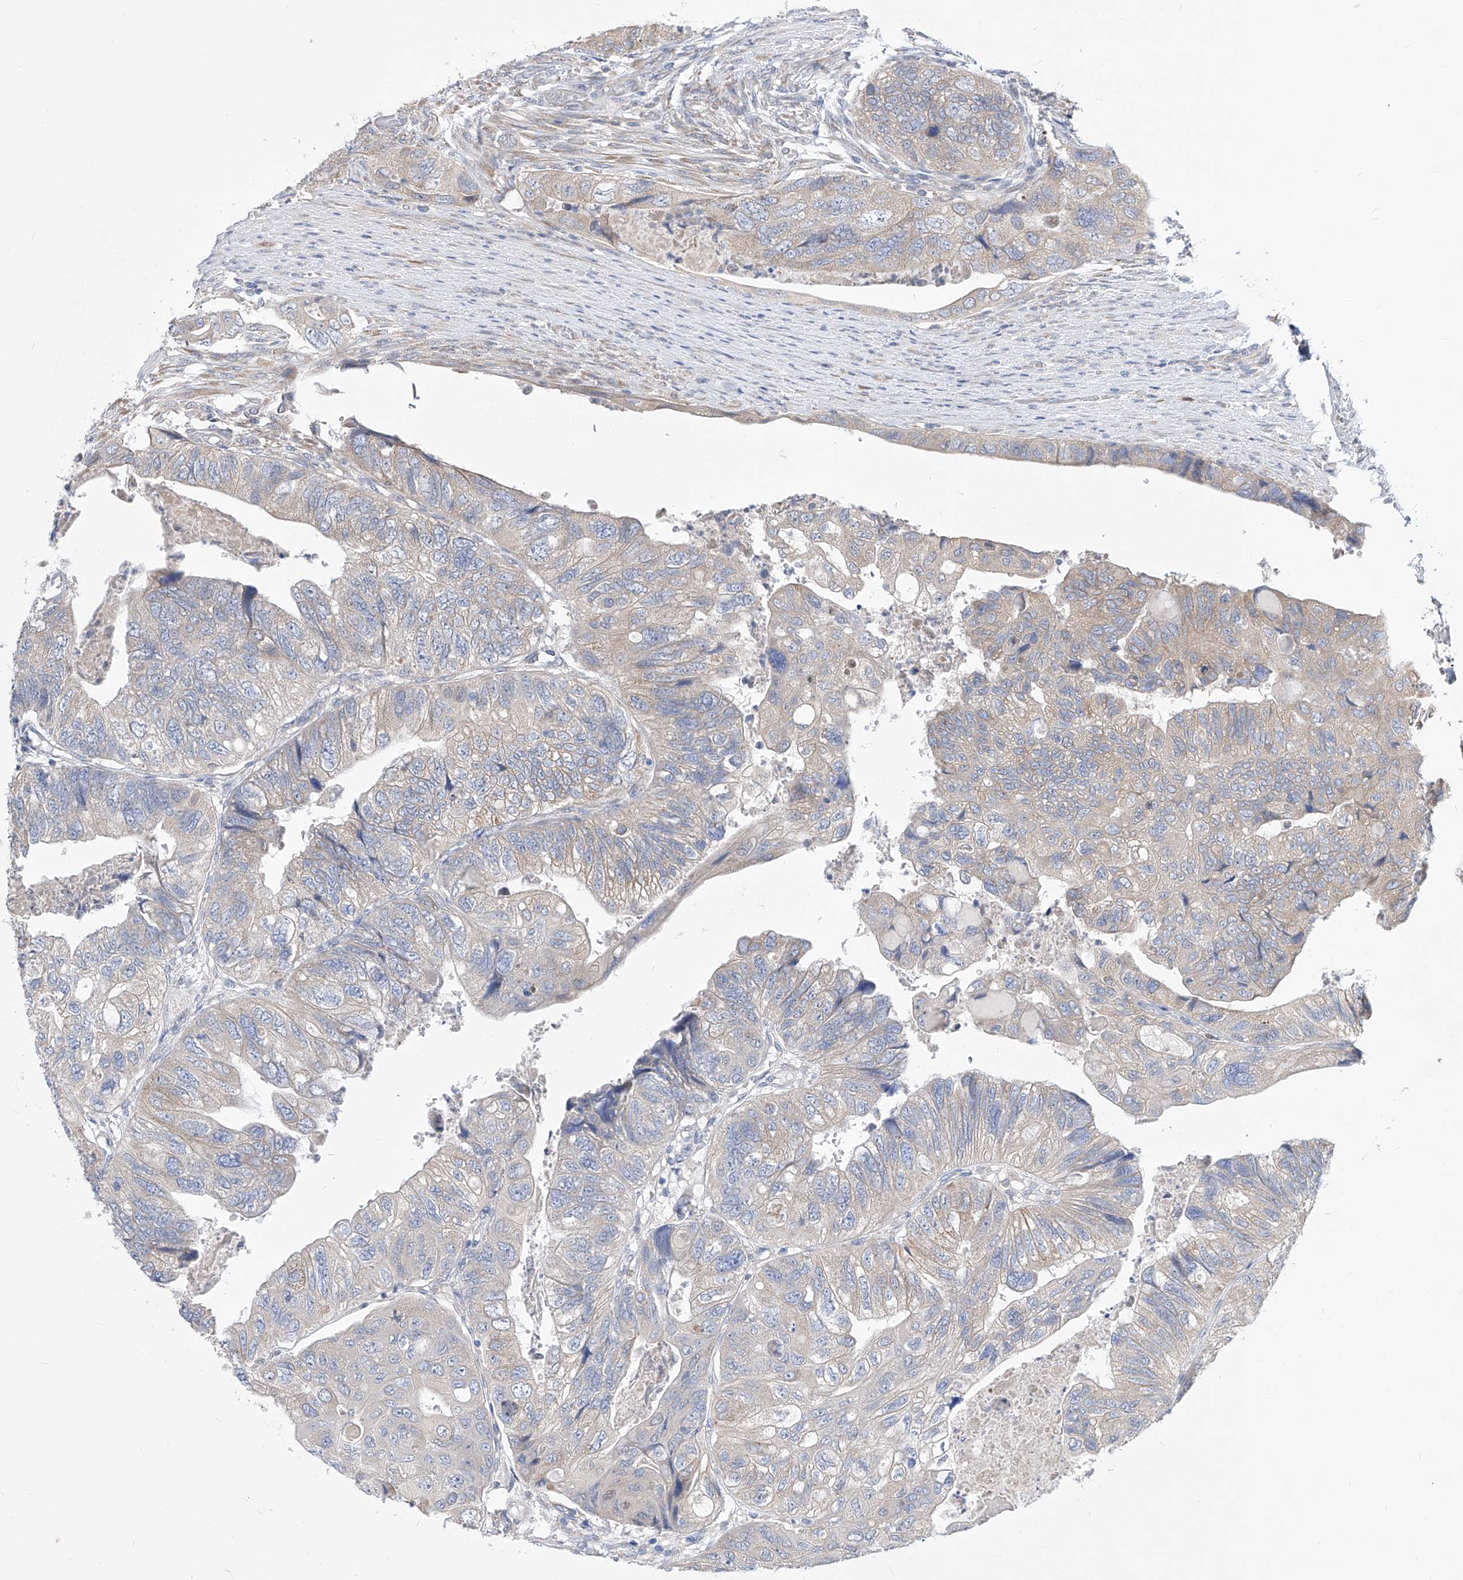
{"staining": {"intensity": "weak", "quantity": "25%-75%", "location": "cytoplasmic/membranous"}, "tissue": "colorectal cancer", "cell_type": "Tumor cells", "image_type": "cancer", "snomed": [{"axis": "morphology", "description": "Adenocarcinoma, NOS"}, {"axis": "topography", "description": "Rectum"}], "caption": "Colorectal adenocarcinoma was stained to show a protein in brown. There is low levels of weak cytoplasmic/membranous staining in about 25%-75% of tumor cells.", "gene": "UFL1", "patient": {"sex": "male", "age": 63}}